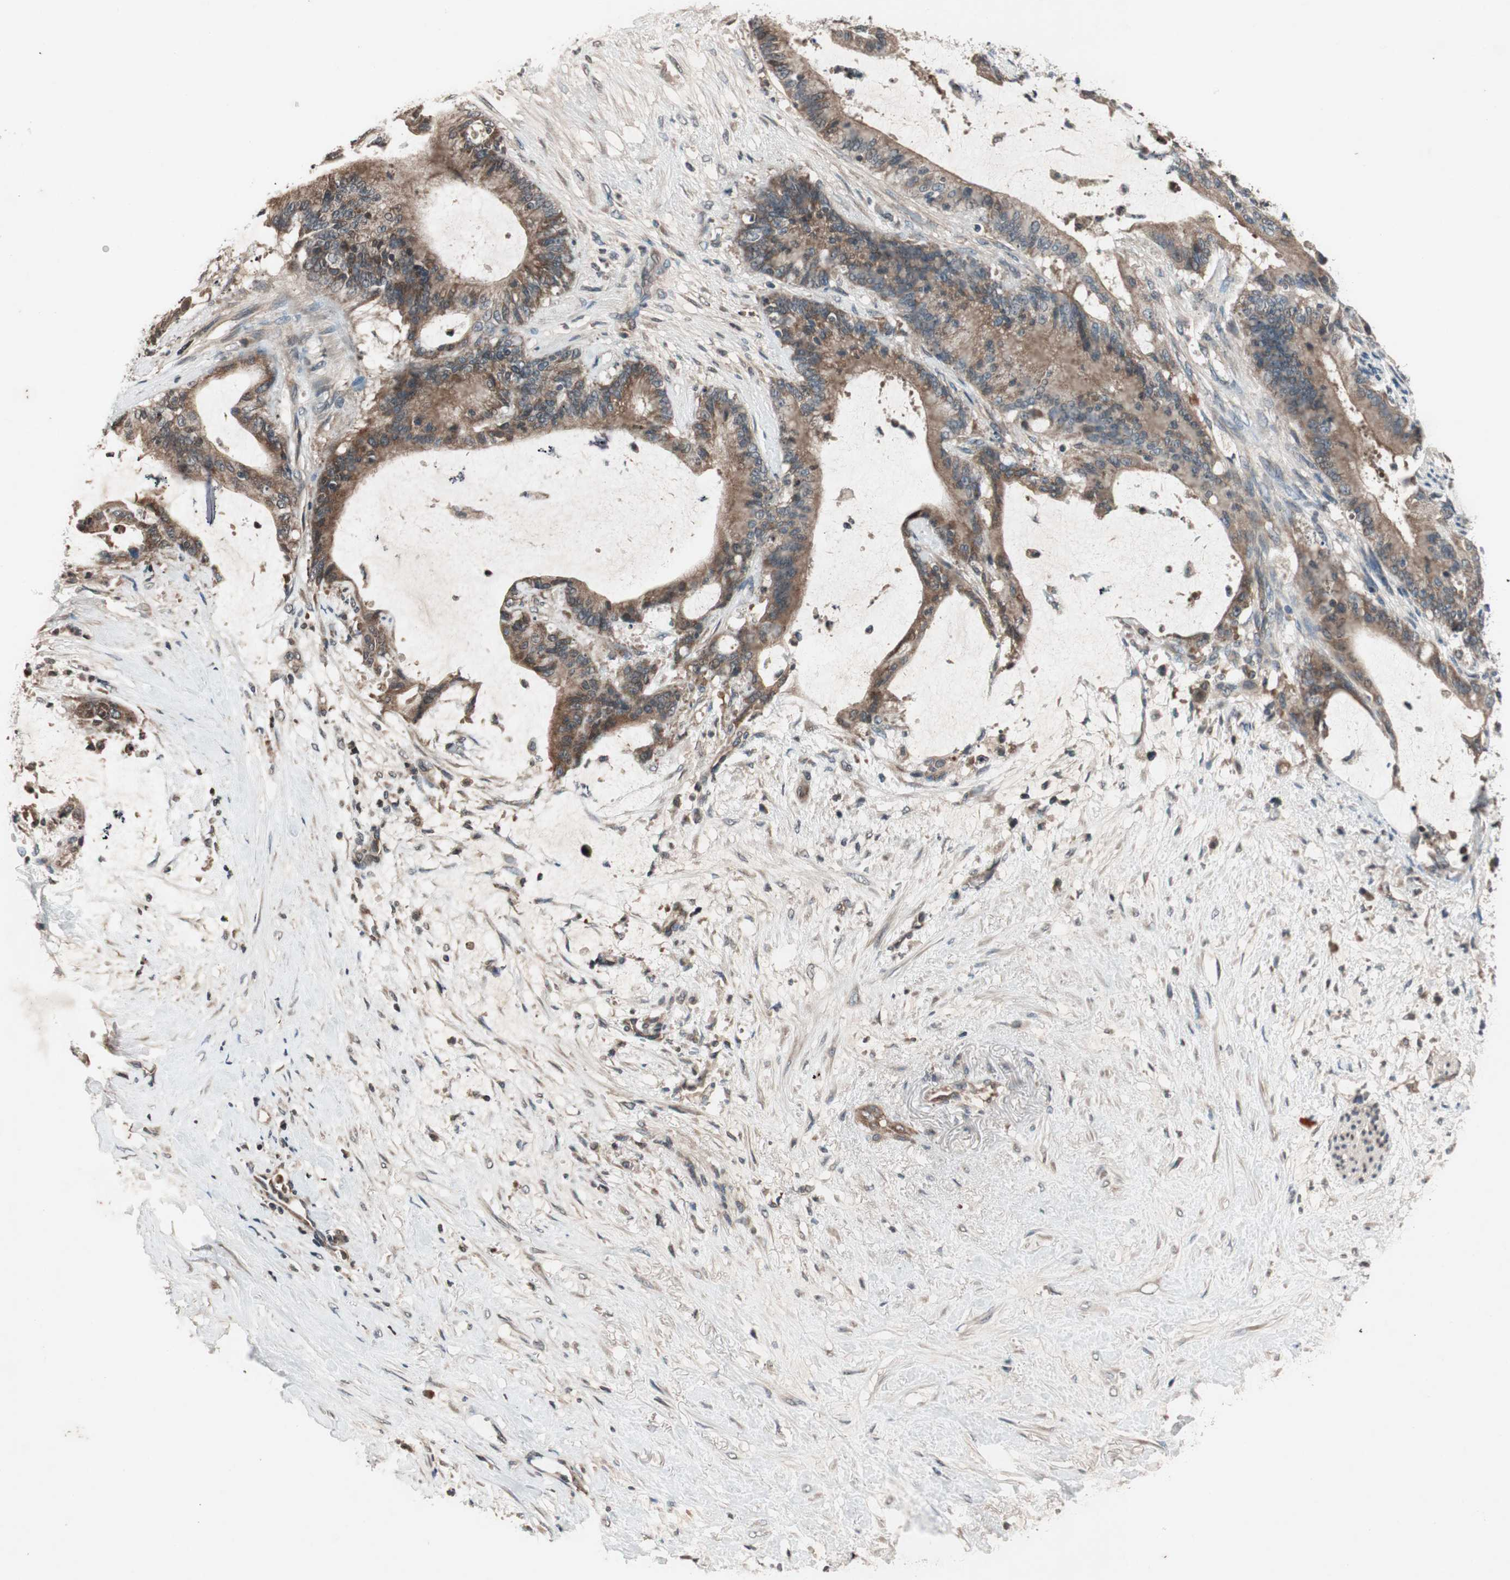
{"staining": {"intensity": "moderate", "quantity": ">75%", "location": "cytoplasmic/membranous"}, "tissue": "liver cancer", "cell_type": "Tumor cells", "image_type": "cancer", "snomed": [{"axis": "morphology", "description": "Cholangiocarcinoma"}, {"axis": "topography", "description": "Liver"}], "caption": "Approximately >75% of tumor cells in human cholangiocarcinoma (liver) demonstrate moderate cytoplasmic/membranous protein staining as visualized by brown immunohistochemical staining.", "gene": "GCLM", "patient": {"sex": "female", "age": 73}}